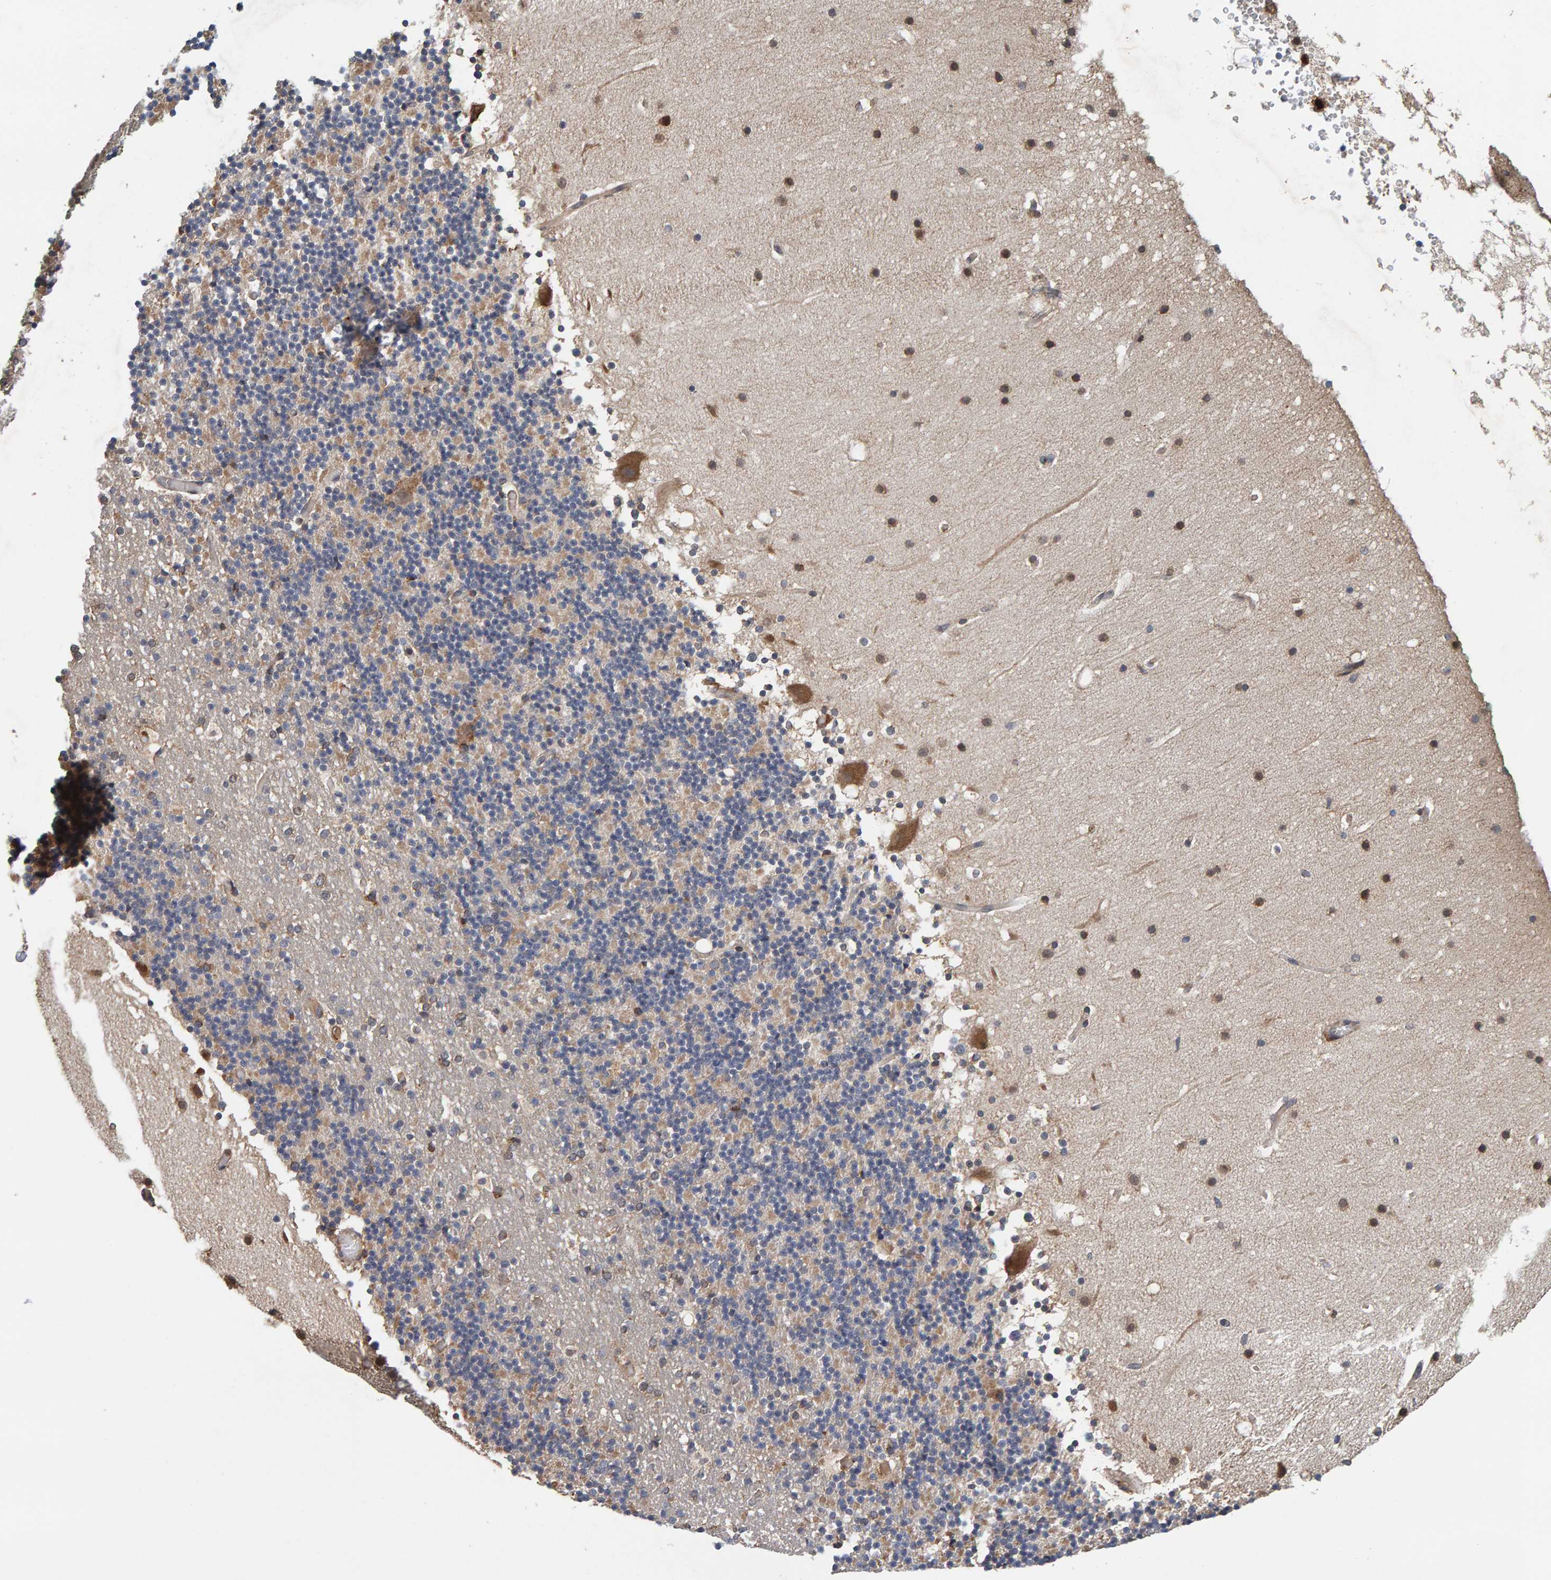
{"staining": {"intensity": "weak", "quantity": "25%-75%", "location": "cytoplasmic/membranous"}, "tissue": "cerebellum", "cell_type": "Cells in granular layer", "image_type": "normal", "snomed": [{"axis": "morphology", "description": "Normal tissue, NOS"}, {"axis": "topography", "description": "Cerebellum"}], "caption": "A brown stain labels weak cytoplasmic/membranous positivity of a protein in cells in granular layer of normal cerebellum. The protein is shown in brown color, while the nuclei are stained blue.", "gene": "PLA2G3", "patient": {"sex": "male", "age": 57}}